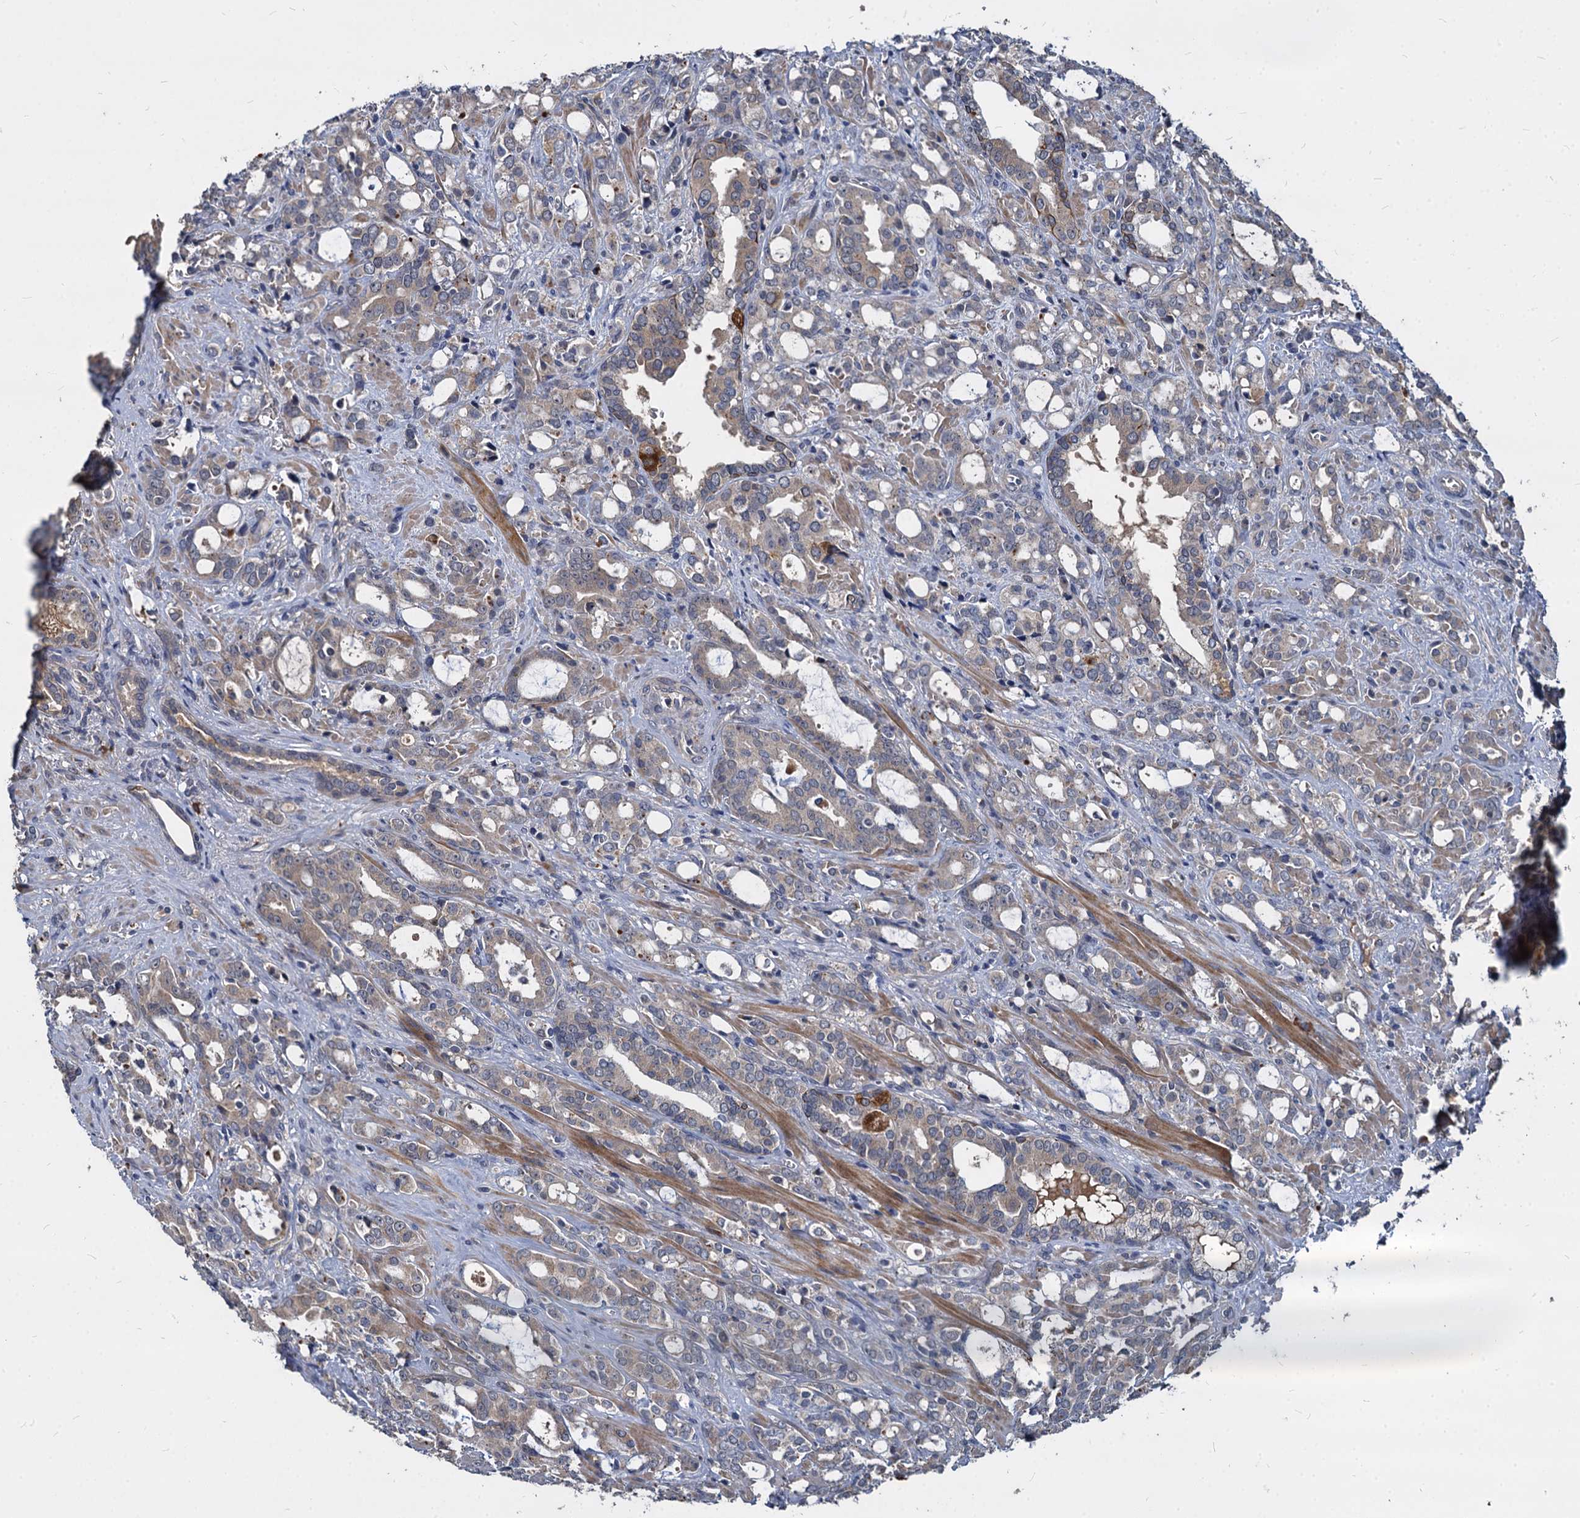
{"staining": {"intensity": "weak", "quantity": "25%-75%", "location": "cytoplasmic/membranous"}, "tissue": "prostate cancer", "cell_type": "Tumor cells", "image_type": "cancer", "snomed": [{"axis": "morphology", "description": "Adenocarcinoma, High grade"}, {"axis": "topography", "description": "Prostate"}], "caption": "Immunohistochemical staining of human prostate cancer demonstrates weak cytoplasmic/membranous protein positivity in about 25%-75% of tumor cells.", "gene": "CCDC184", "patient": {"sex": "male", "age": 72}}